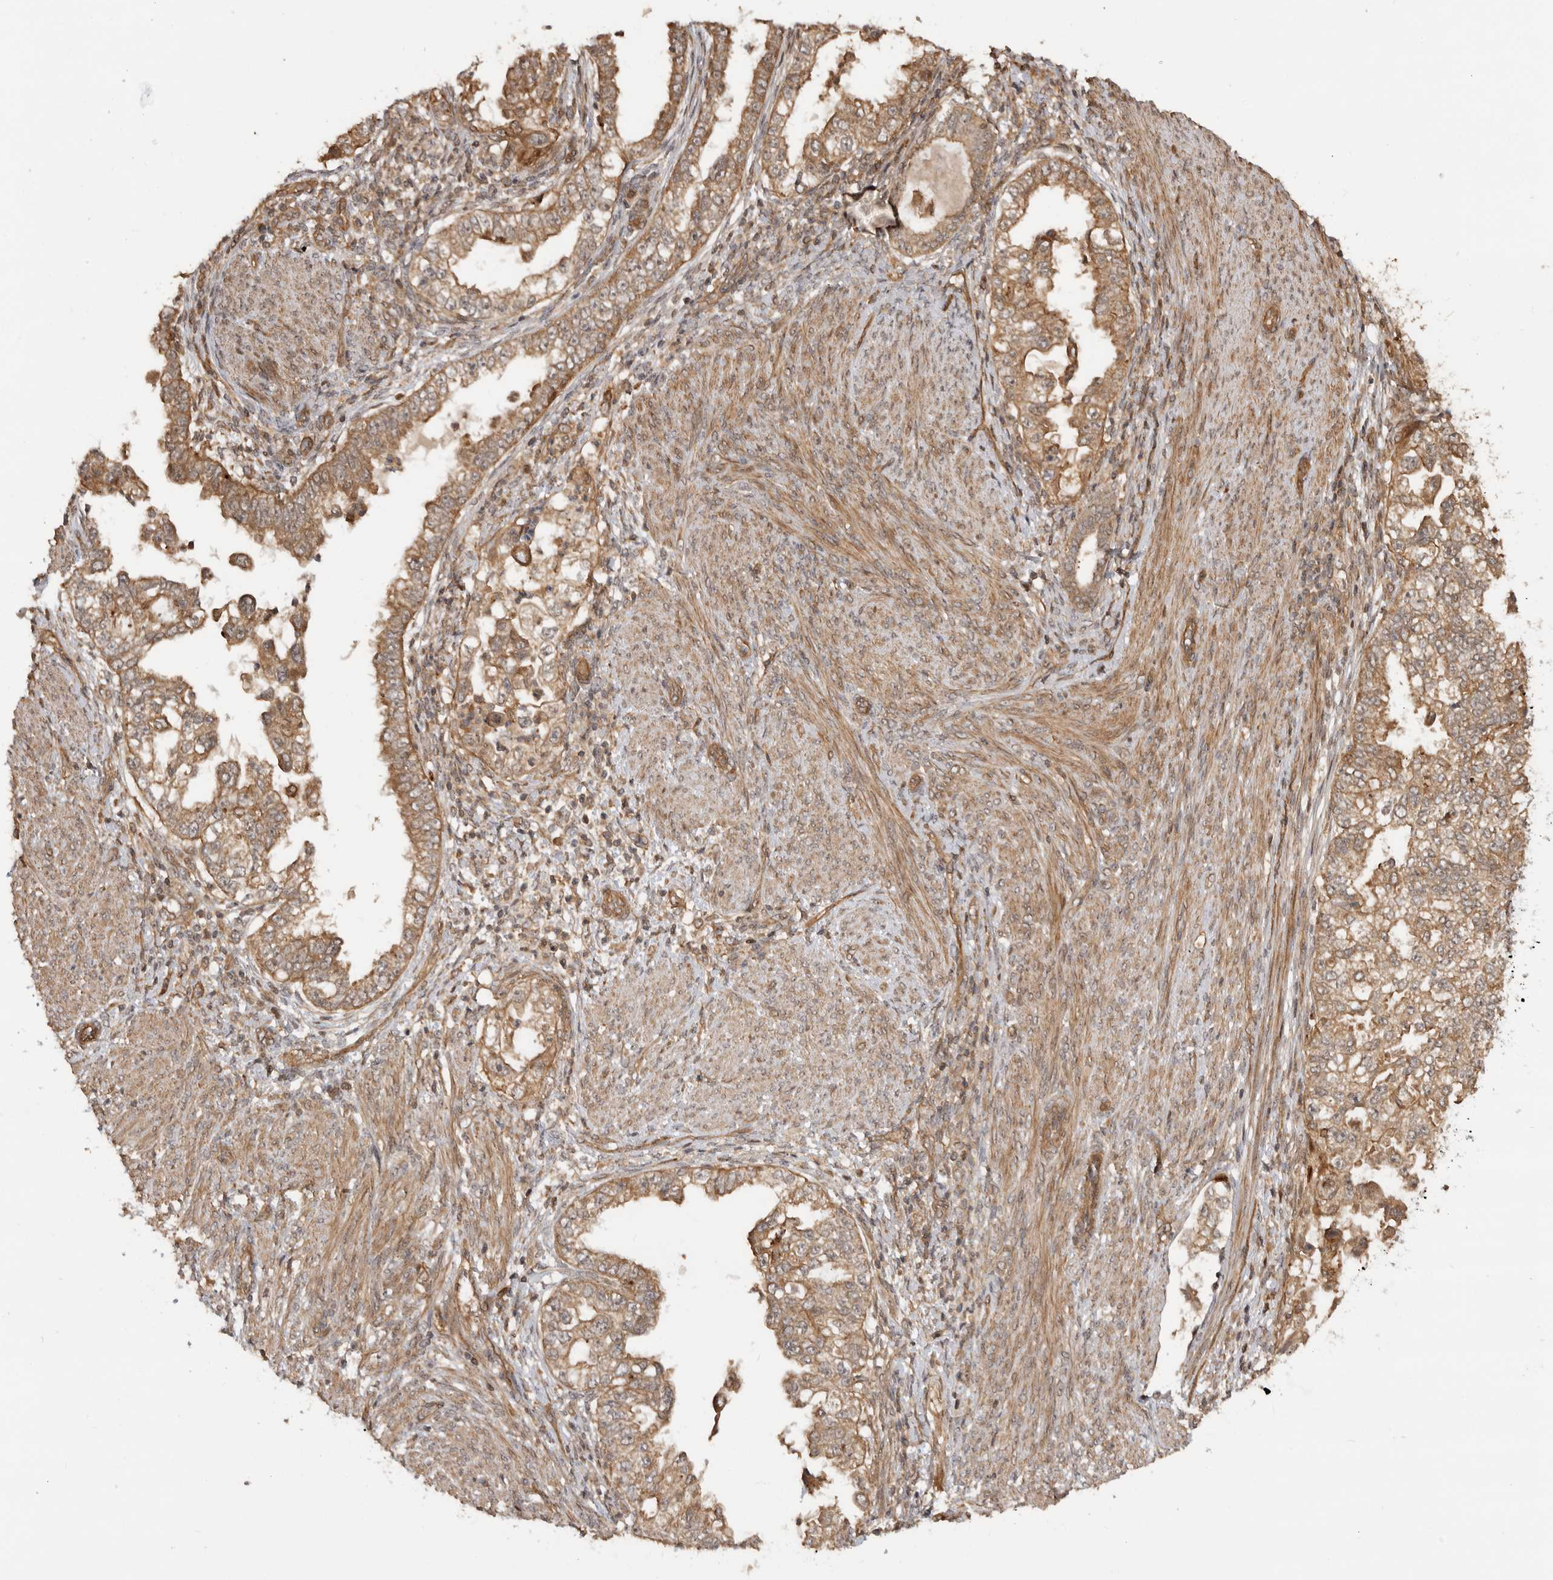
{"staining": {"intensity": "moderate", "quantity": ">75%", "location": "cytoplasmic/membranous"}, "tissue": "endometrial cancer", "cell_type": "Tumor cells", "image_type": "cancer", "snomed": [{"axis": "morphology", "description": "Adenocarcinoma, NOS"}, {"axis": "topography", "description": "Endometrium"}], "caption": "A brown stain shows moderate cytoplasmic/membranous positivity of a protein in human adenocarcinoma (endometrial) tumor cells.", "gene": "ADPRS", "patient": {"sex": "female", "age": 85}}